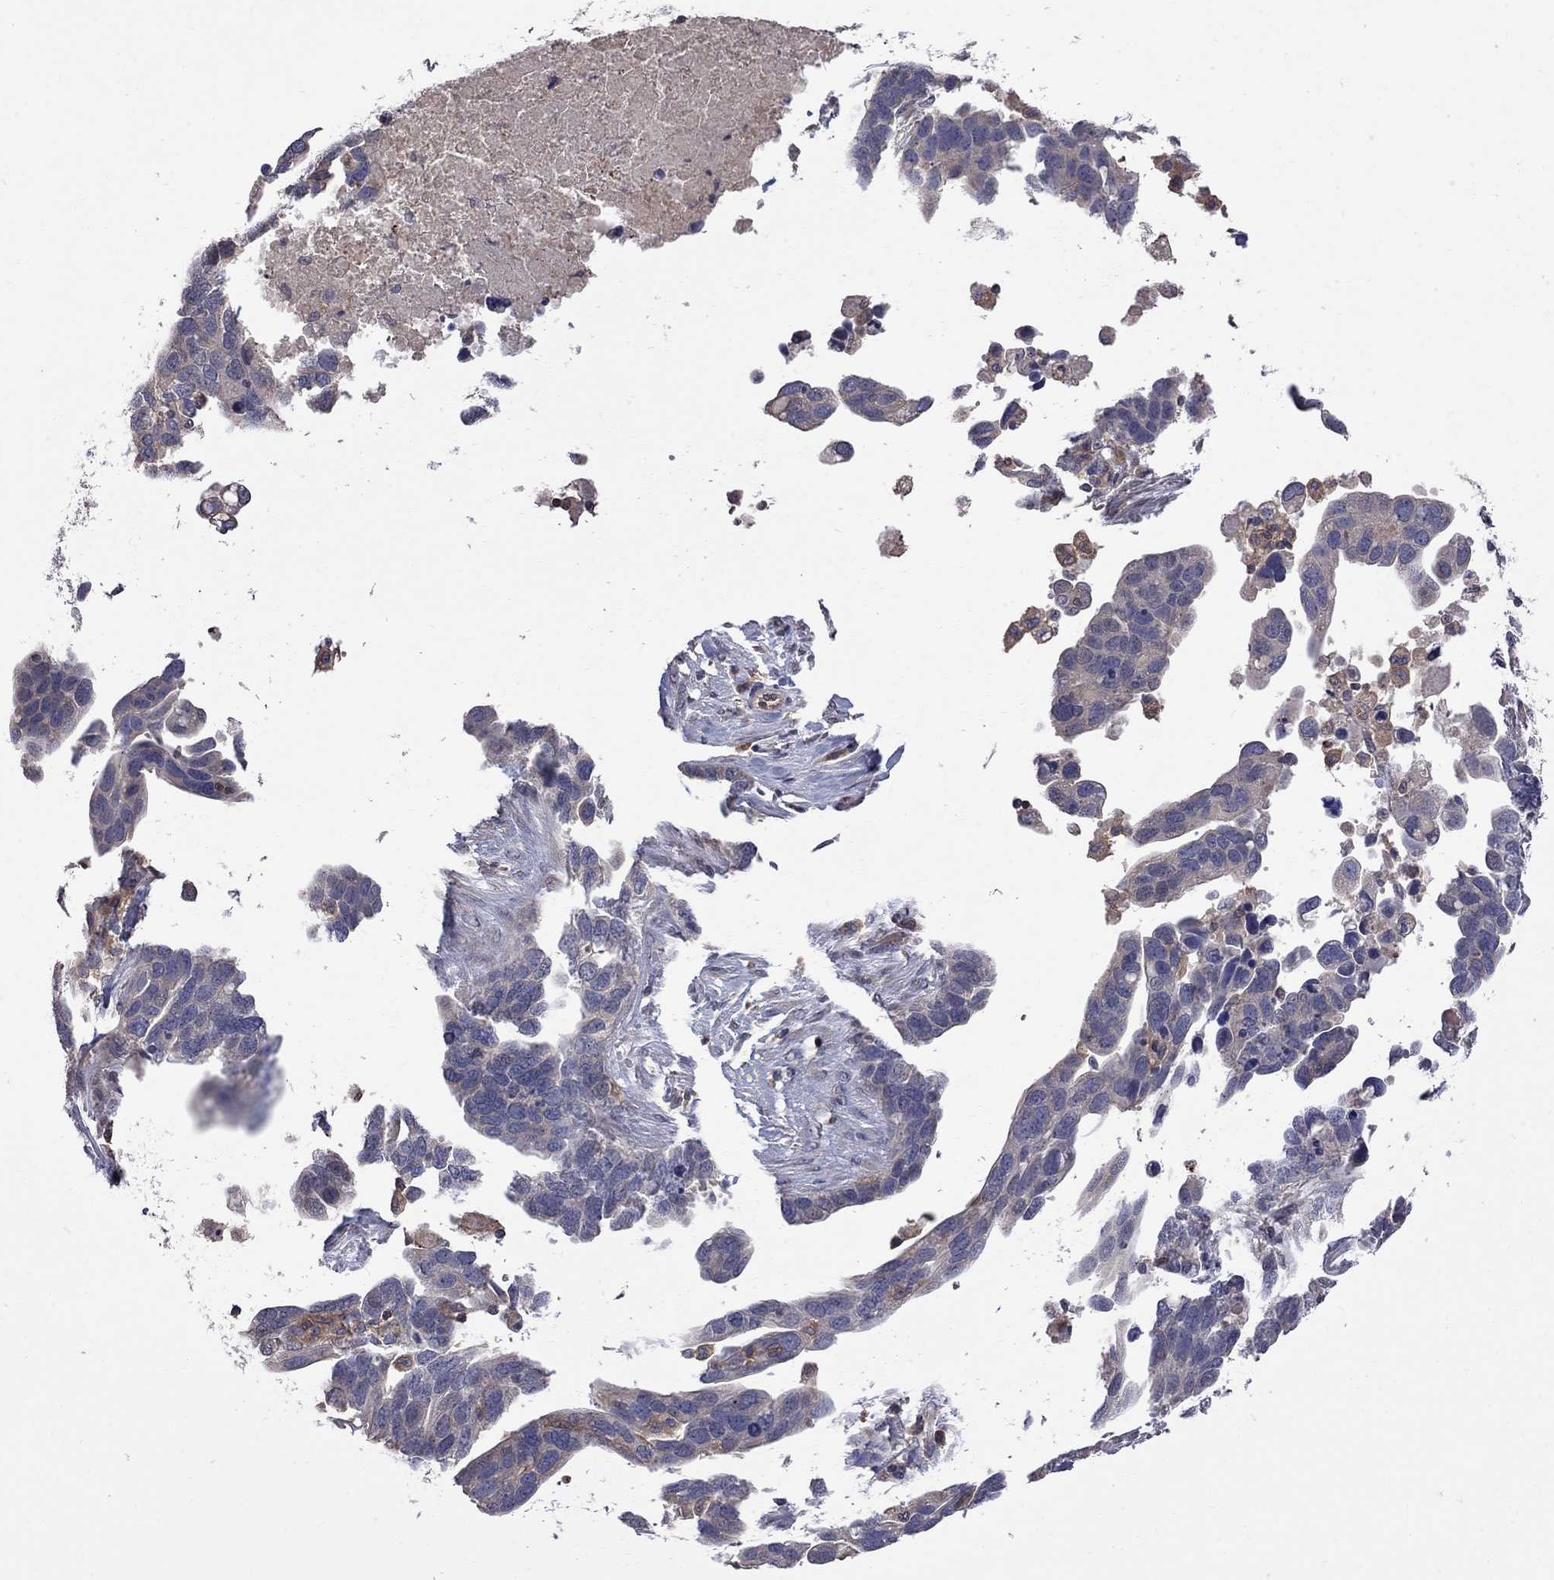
{"staining": {"intensity": "negative", "quantity": "none", "location": "none"}, "tissue": "ovarian cancer", "cell_type": "Tumor cells", "image_type": "cancer", "snomed": [{"axis": "morphology", "description": "Cystadenocarcinoma, serous, NOS"}, {"axis": "topography", "description": "Ovary"}], "caption": "Immunohistochemical staining of human ovarian serous cystadenocarcinoma reveals no significant positivity in tumor cells.", "gene": "ABI3", "patient": {"sex": "female", "age": 54}}